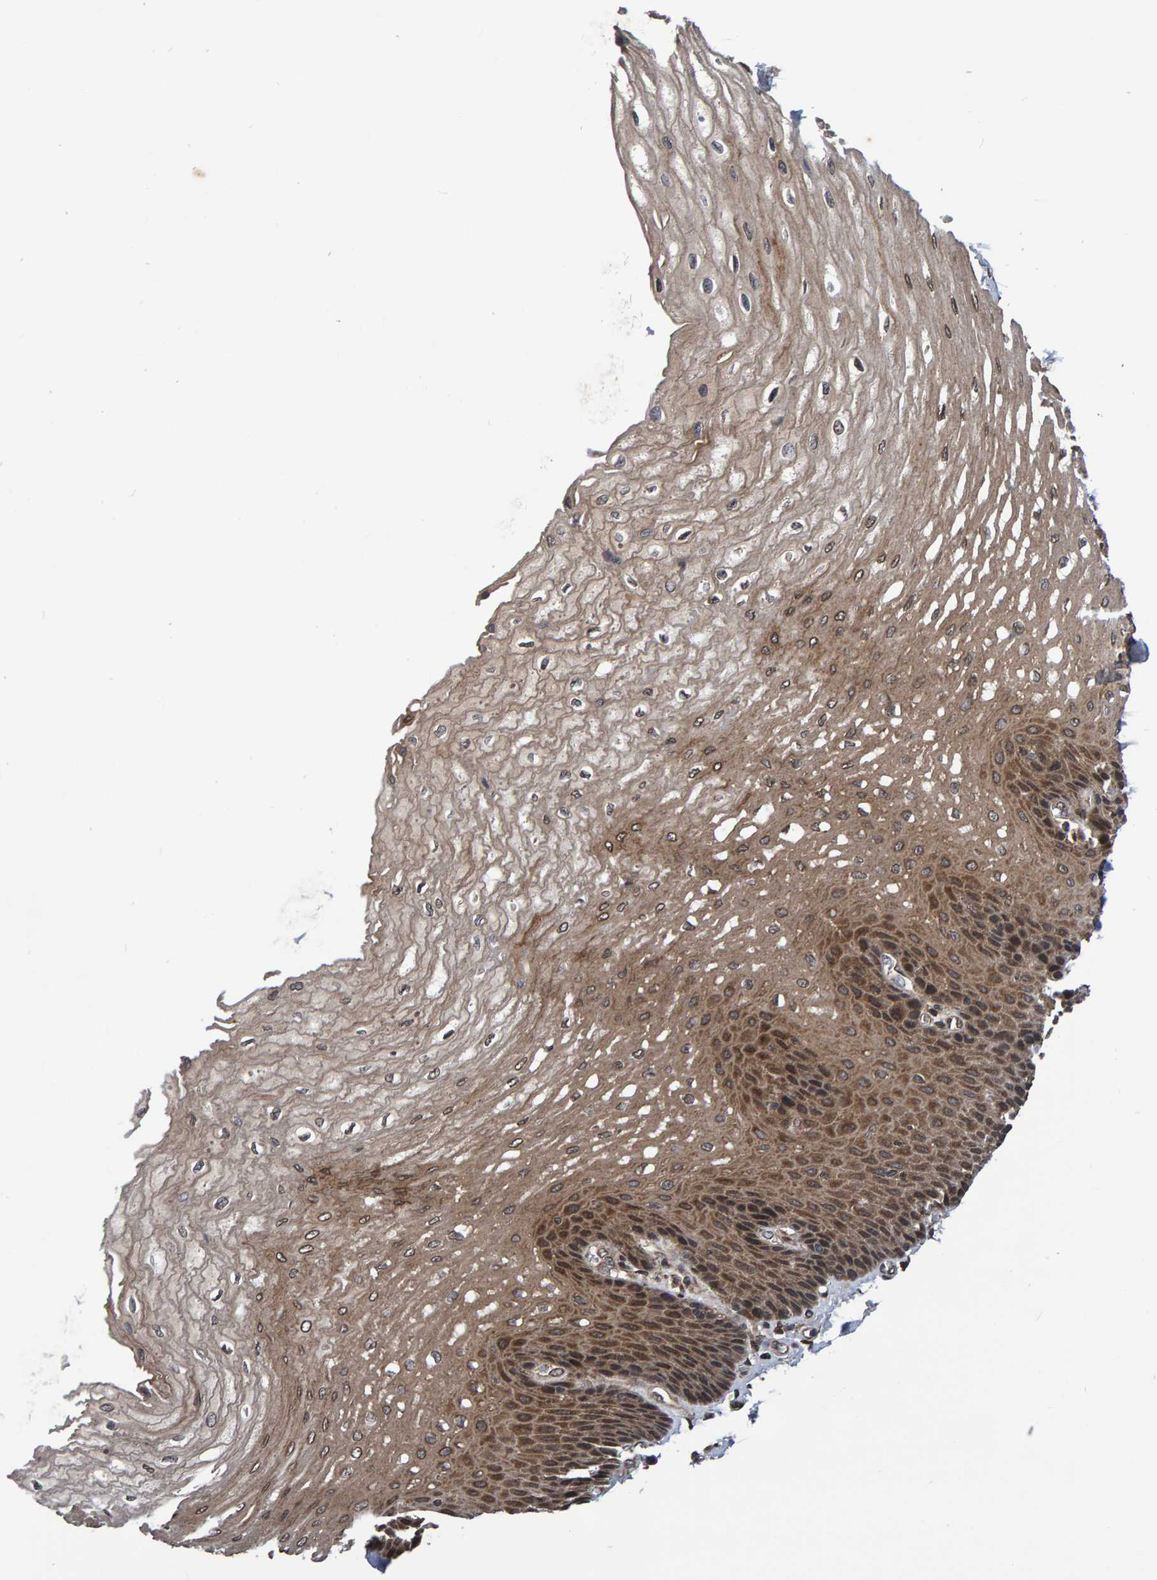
{"staining": {"intensity": "moderate", "quantity": ">75%", "location": "cytoplasmic/membranous"}, "tissue": "esophagus", "cell_type": "Squamous epithelial cells", "image_type": "normal", "snomed": [{"axis": "morphology", "description": "Normal tissue, NOS"}, {"axis": "topography", "description": "Esophagus"}], "caption": "IHC photomicrograph of normal esophagus: human esophagus stained using immunohistochemistry exhibits medium levels of moderate protein expression localized specifically in the cytoplasmic/membranous of squamous epithelial cells, appearing as a cytoplasmic/membranous brown color.", "gene": "GAB2", "patient": {"sex": "female", "age": 72}}